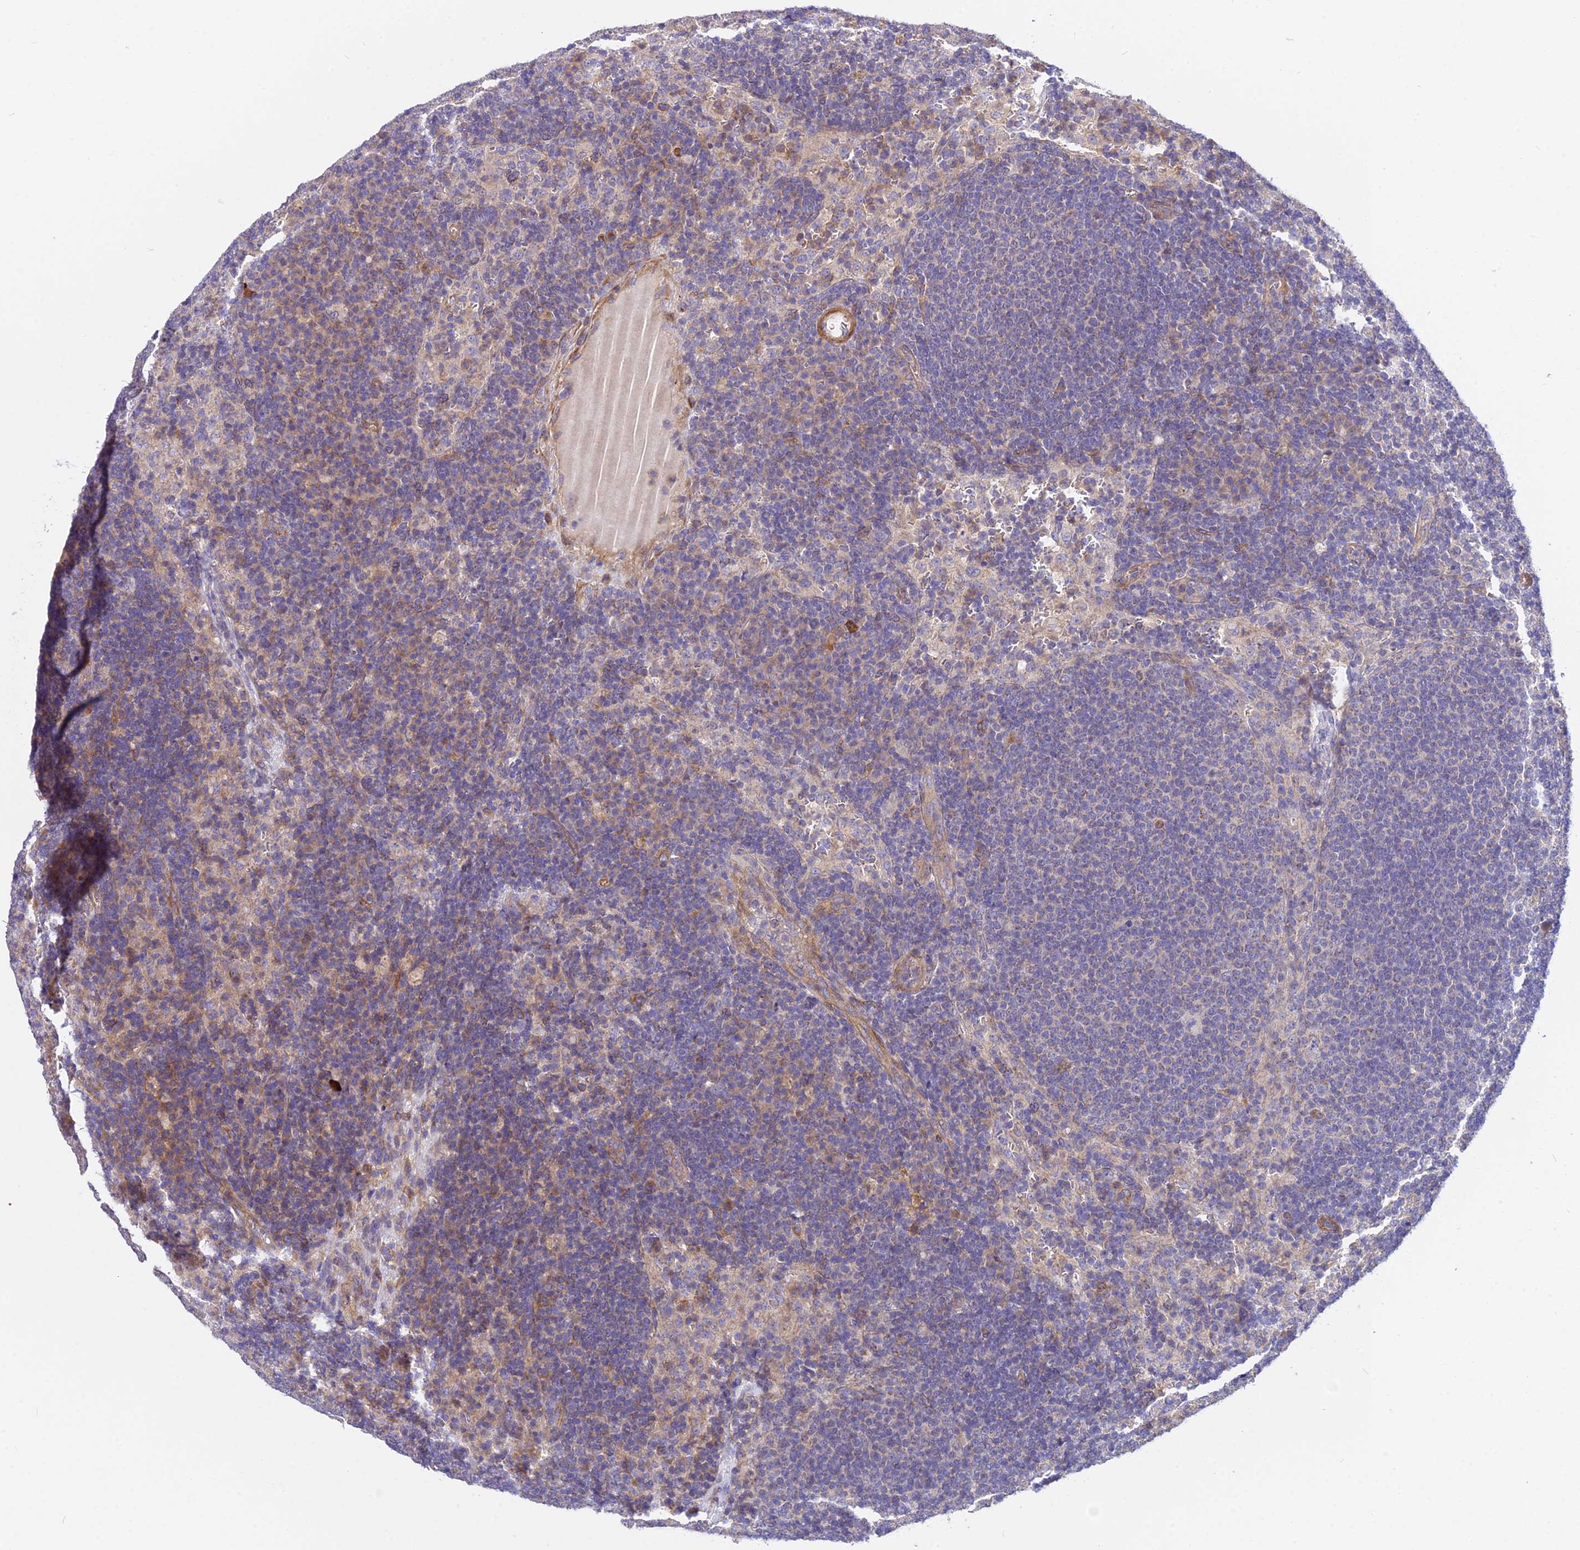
{"staining": {"intensity": "moderate", "quantity": "<25%", "location": "cytoplasmic/membranous"}, "tissue": "lymph node", "cell_type": "Germinal center cells", "image_type": "normal", "snomed": [{"axis": "morphology", "description": "Normal tissue, NOS"}, {"axis": "topography", "description": "Lymph node"}], "caption": "Protein expression analysis of benign lymph node exhibits moderate cytoplasmic/membranous staining in about <25% of germinal center cells. (brown staining indicates protein expression, while blue staining denotes nuclei).", "gene": "TRIM43B", "patient": {"sex": "female", "age": 70}}